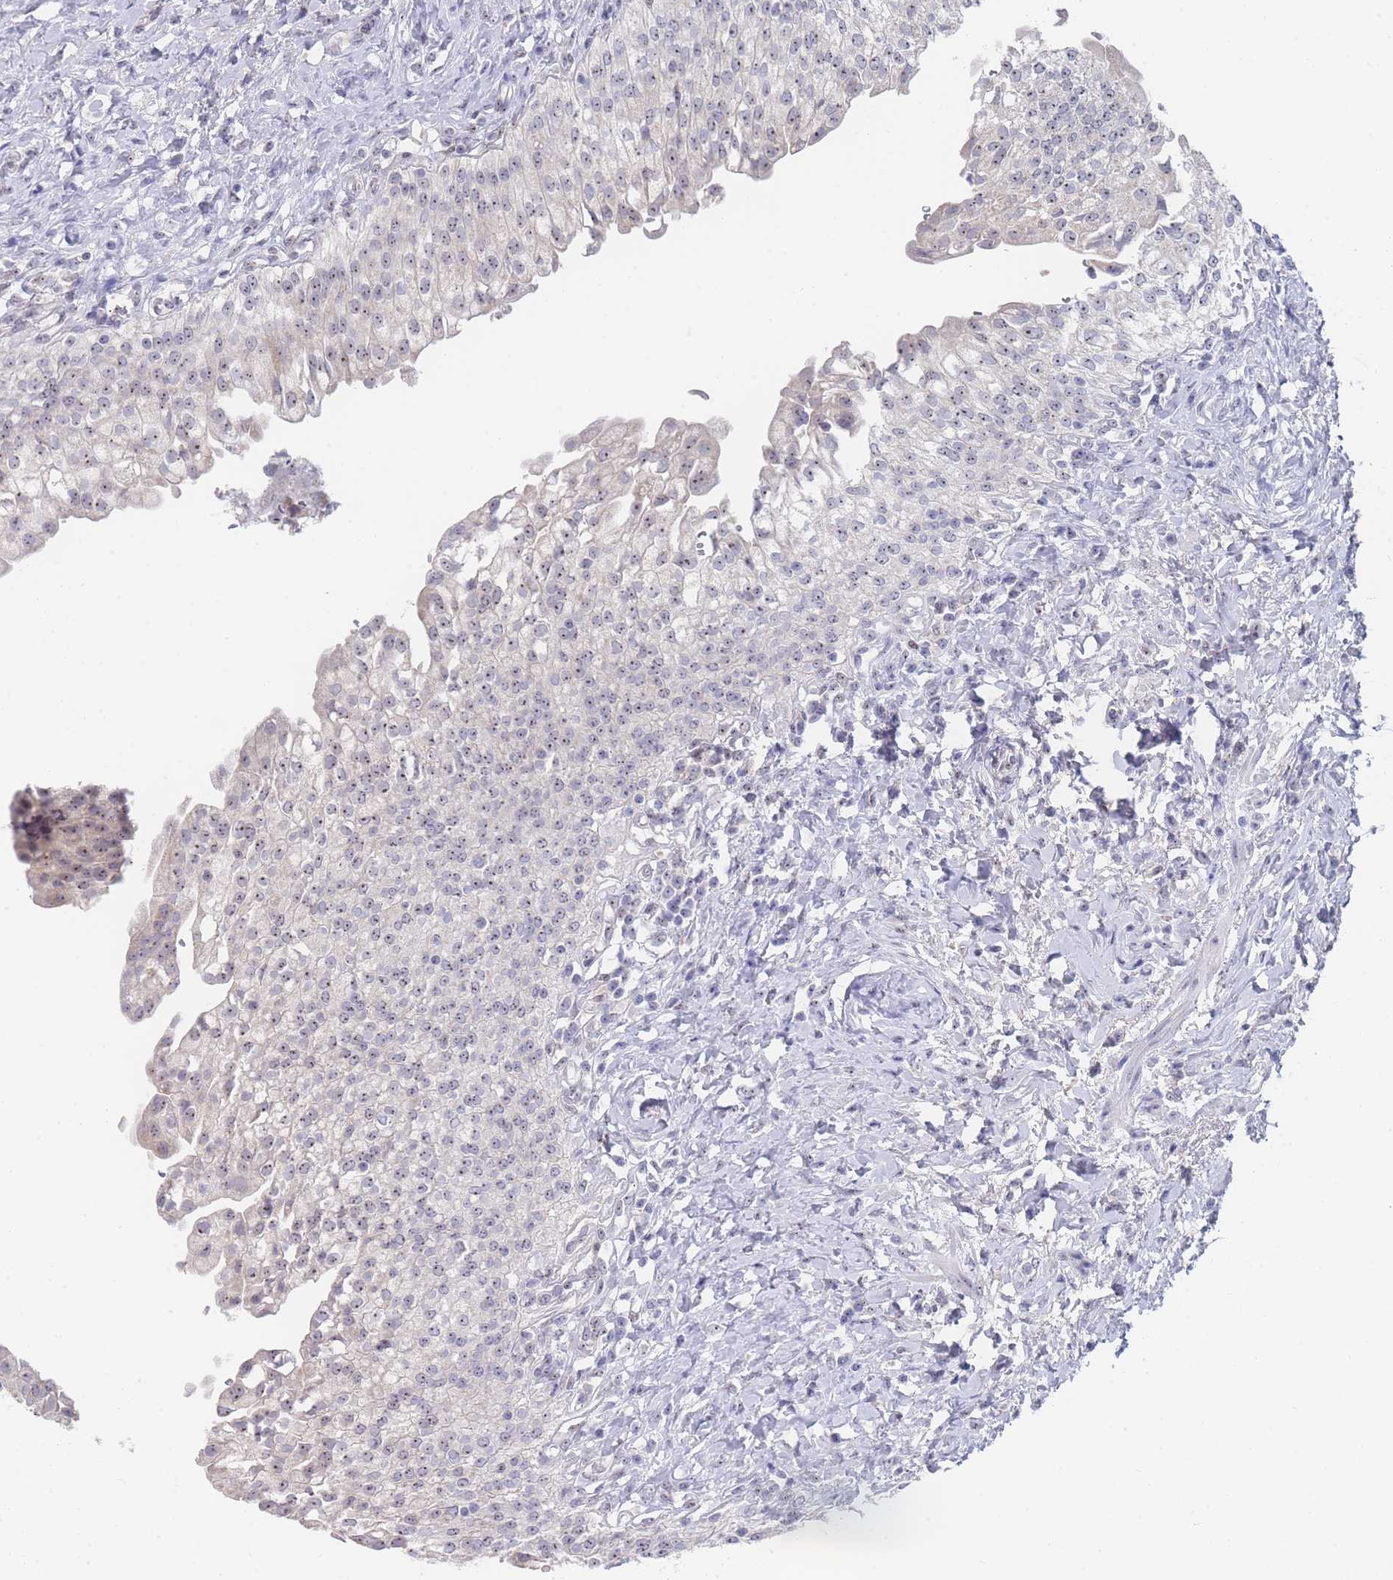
{"staining": {"intensity": "weak", "quantity": ">75%", "location": "nuclear"}, "tissue": "urinary bladder", "cell_type": "Urothelial cells", "image_type": "normal", "snomed": [{"axis": "morphology", "description": "Normal tissue, NOS"}, {"axis": "morphology", "description": "Inflammation, NOS"}, {"axis": "topography", "description": "Urinary bladder"}], "caption": "A brown stain labels weak nuclear positivity of a protein in urothelial cells of benign human urinary bladder.", "gene": "ZNF142", "patient": {"sex": "male", "age": 64}}